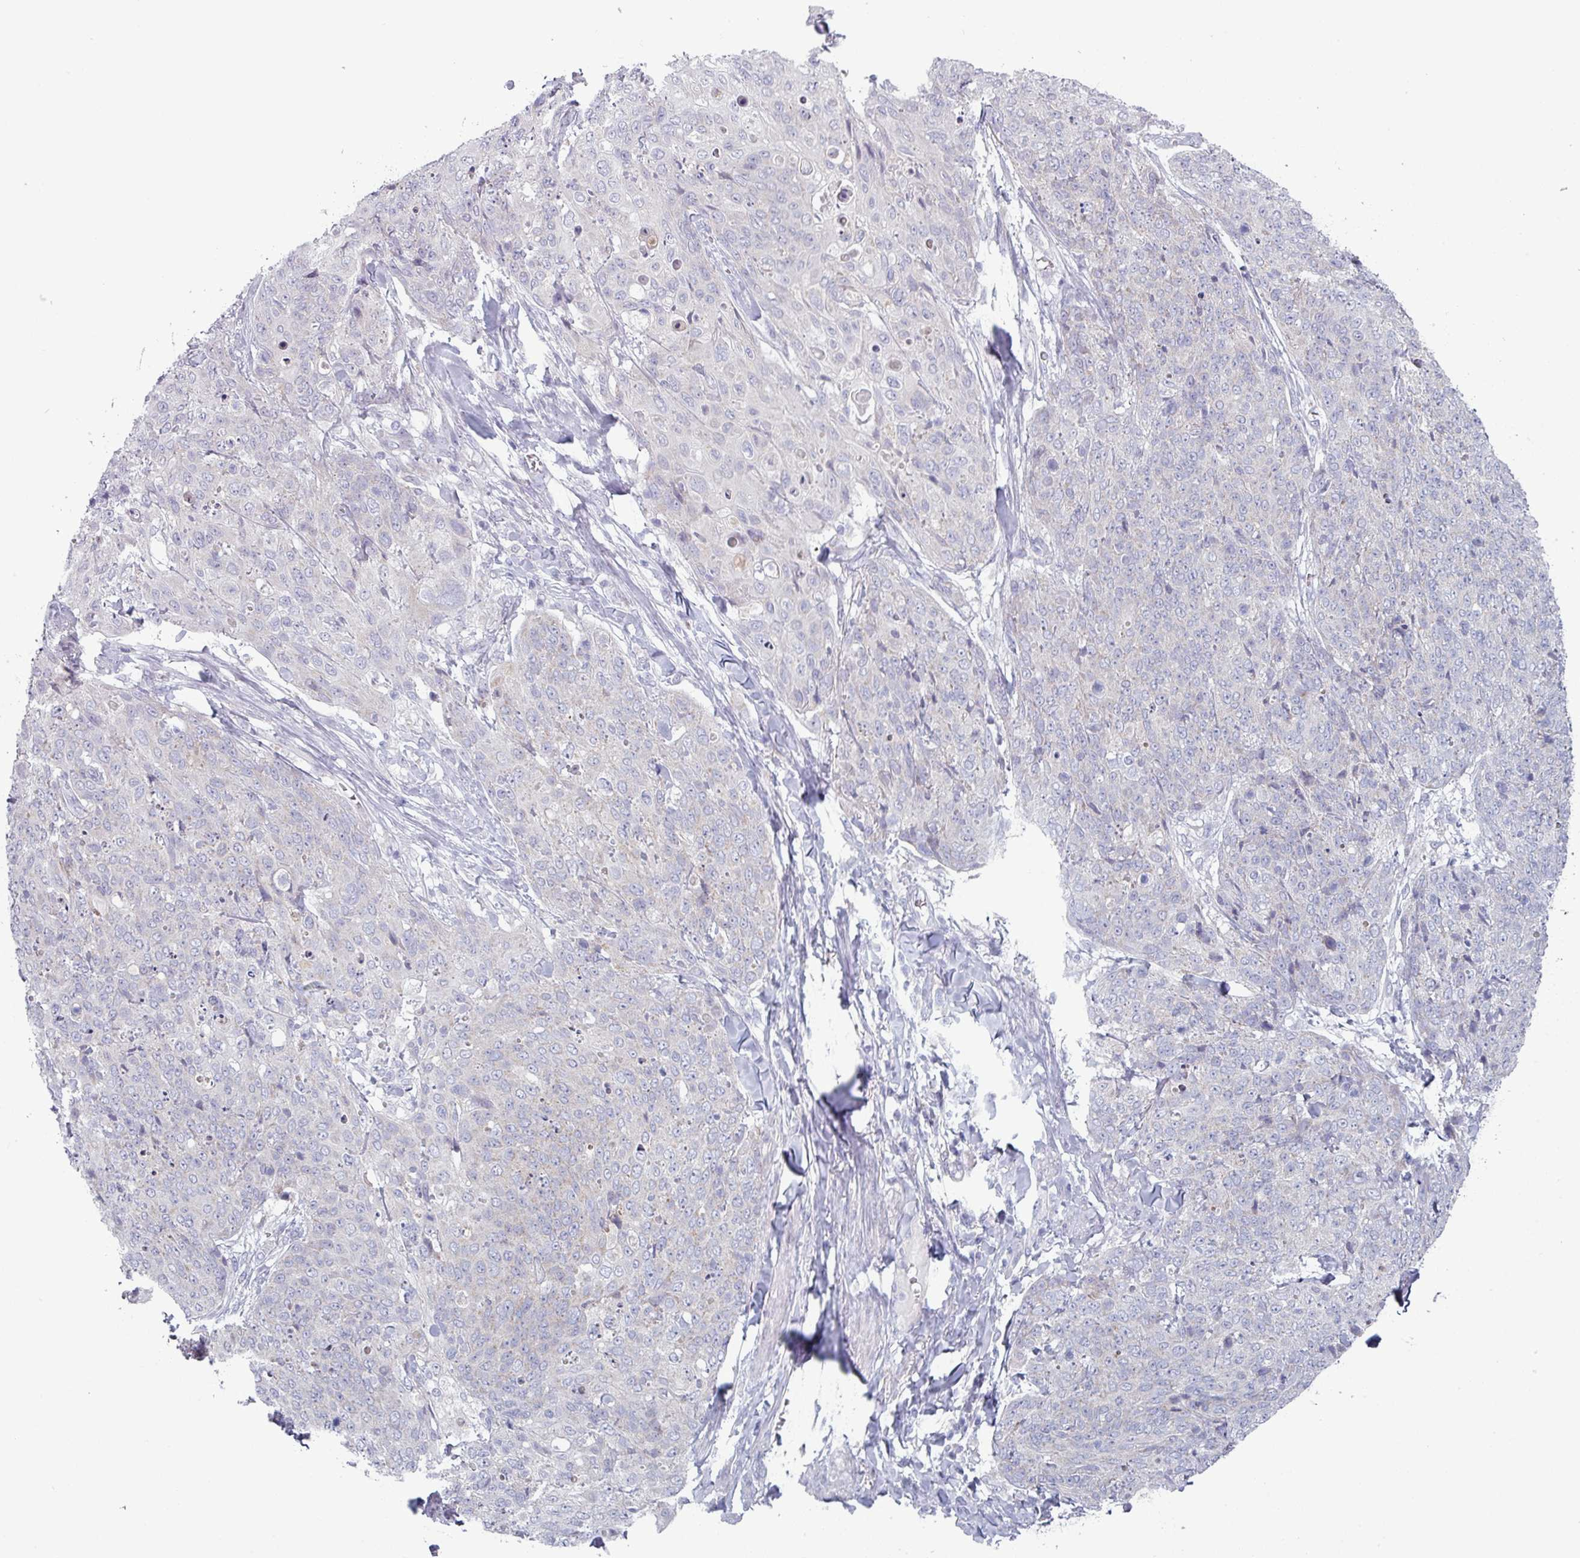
{"staining": {"intensity": "weak", "quantity": "<25%", "location": "cytoplasmic/membranous"}, "tissue": "skin cancer", "cell_type": "Tumor cells", "image_type": "cancer", "snomed": [{"axis": "morphology", "description": "Squamous cell carcinoma, NOS"}, {"axis": "topography", "description": "Skin"}, {"axis": "topography", "description": "Vulva"}], "caption": "Immunohistochemical staining of squamous cell carcinoma (skin) displays no significant positivity in tumor cells.", "gene": "ZNF615", "patient": {"sex": "female", "age": 85}}